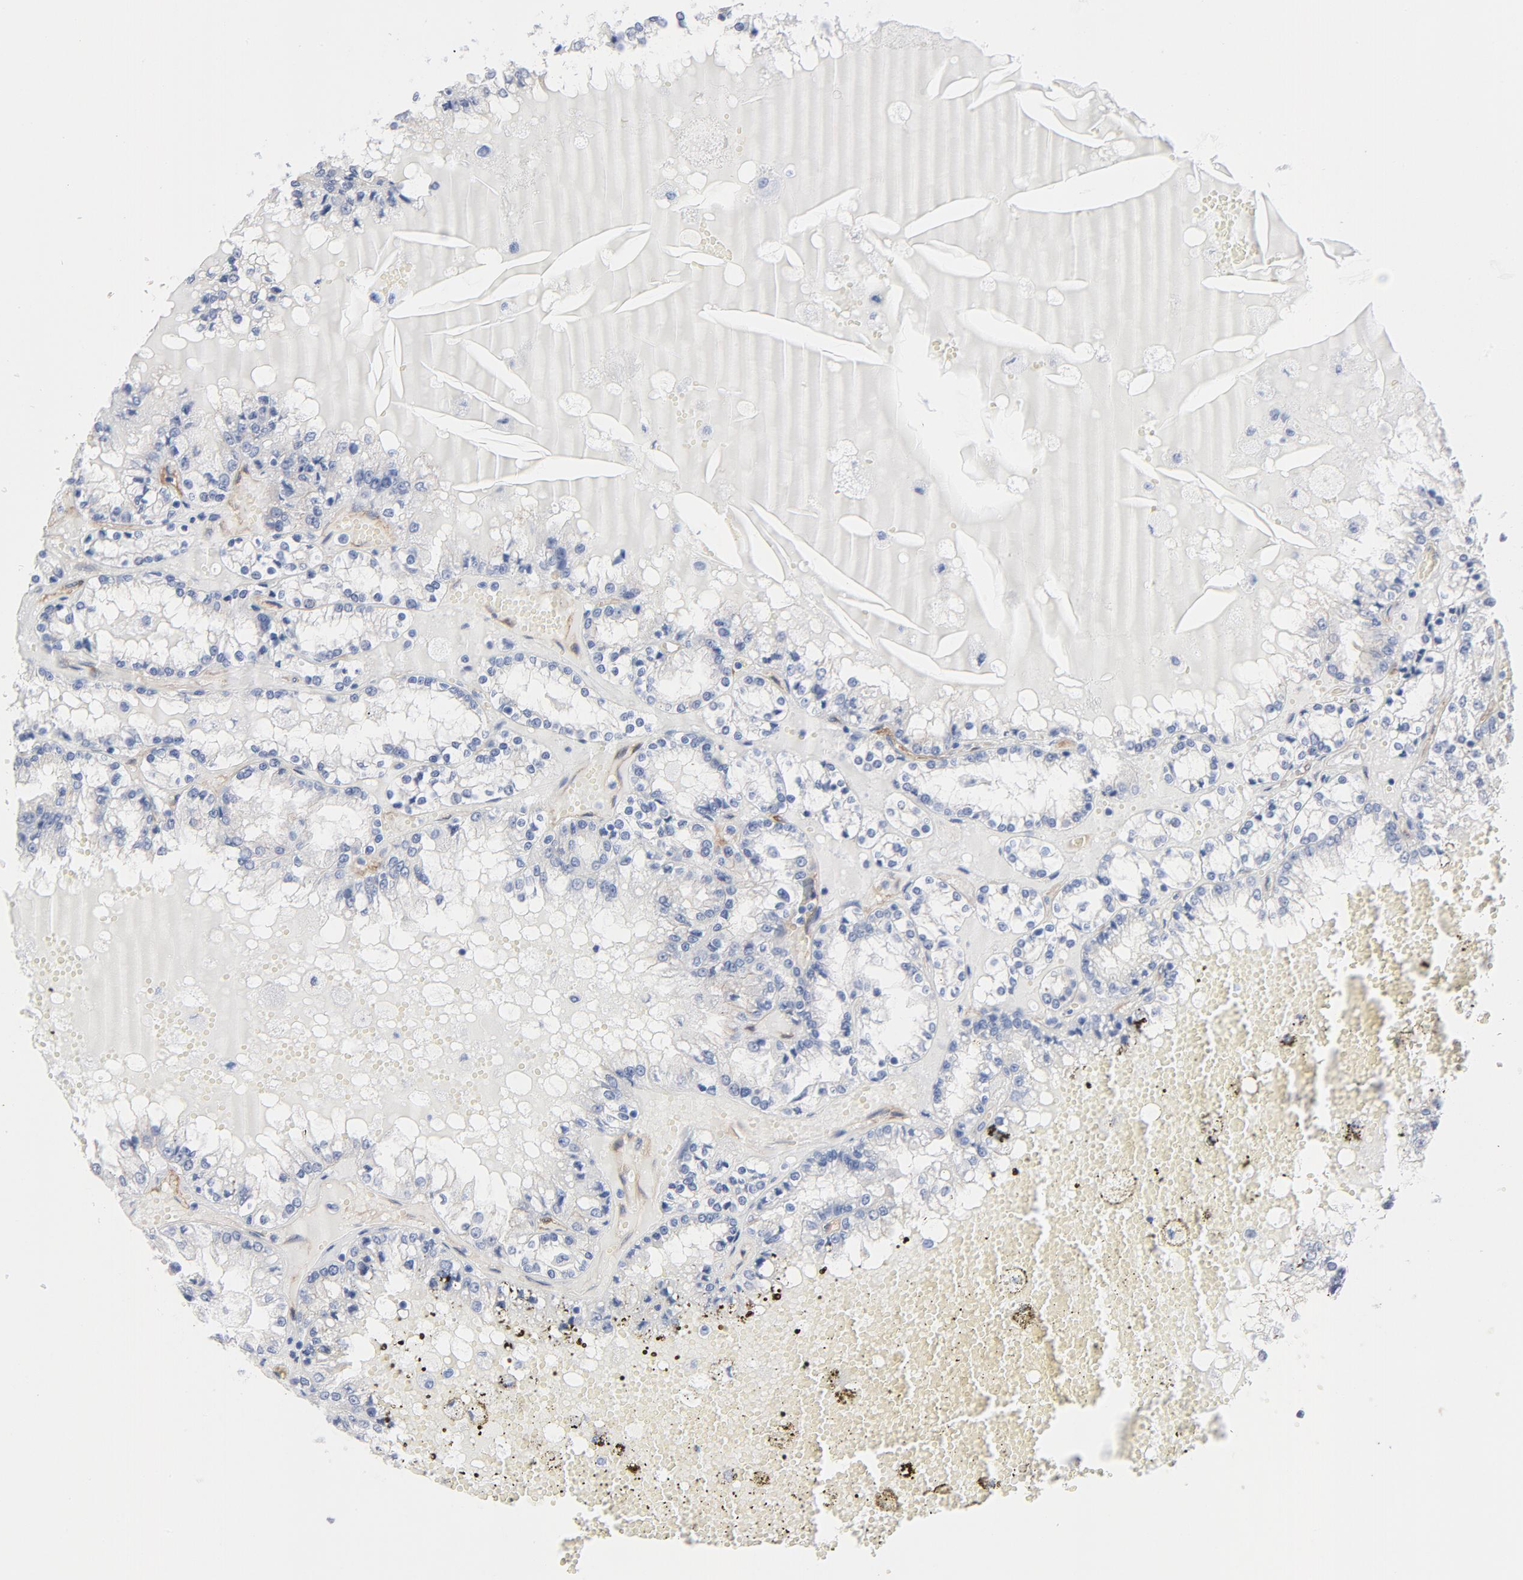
{"staining": {"intensity": "negative", "quantity": "none", "location": "none"}, "tissue": "renal cancer", "cell_type": "Tumor cells", "image_type": "cancer", "snomed": [{"axis": "morphology", "description": "Adenocarcinoma, NOS"}, {"axis": "topography", "description": "Kidney"}], "caption": "A photomicrograph of human renal cancer (adenocarcinoma) is negative for staining in tumor cells.", "gene": "SHANK3", "patient": {"sex": "female", "age": 56}}